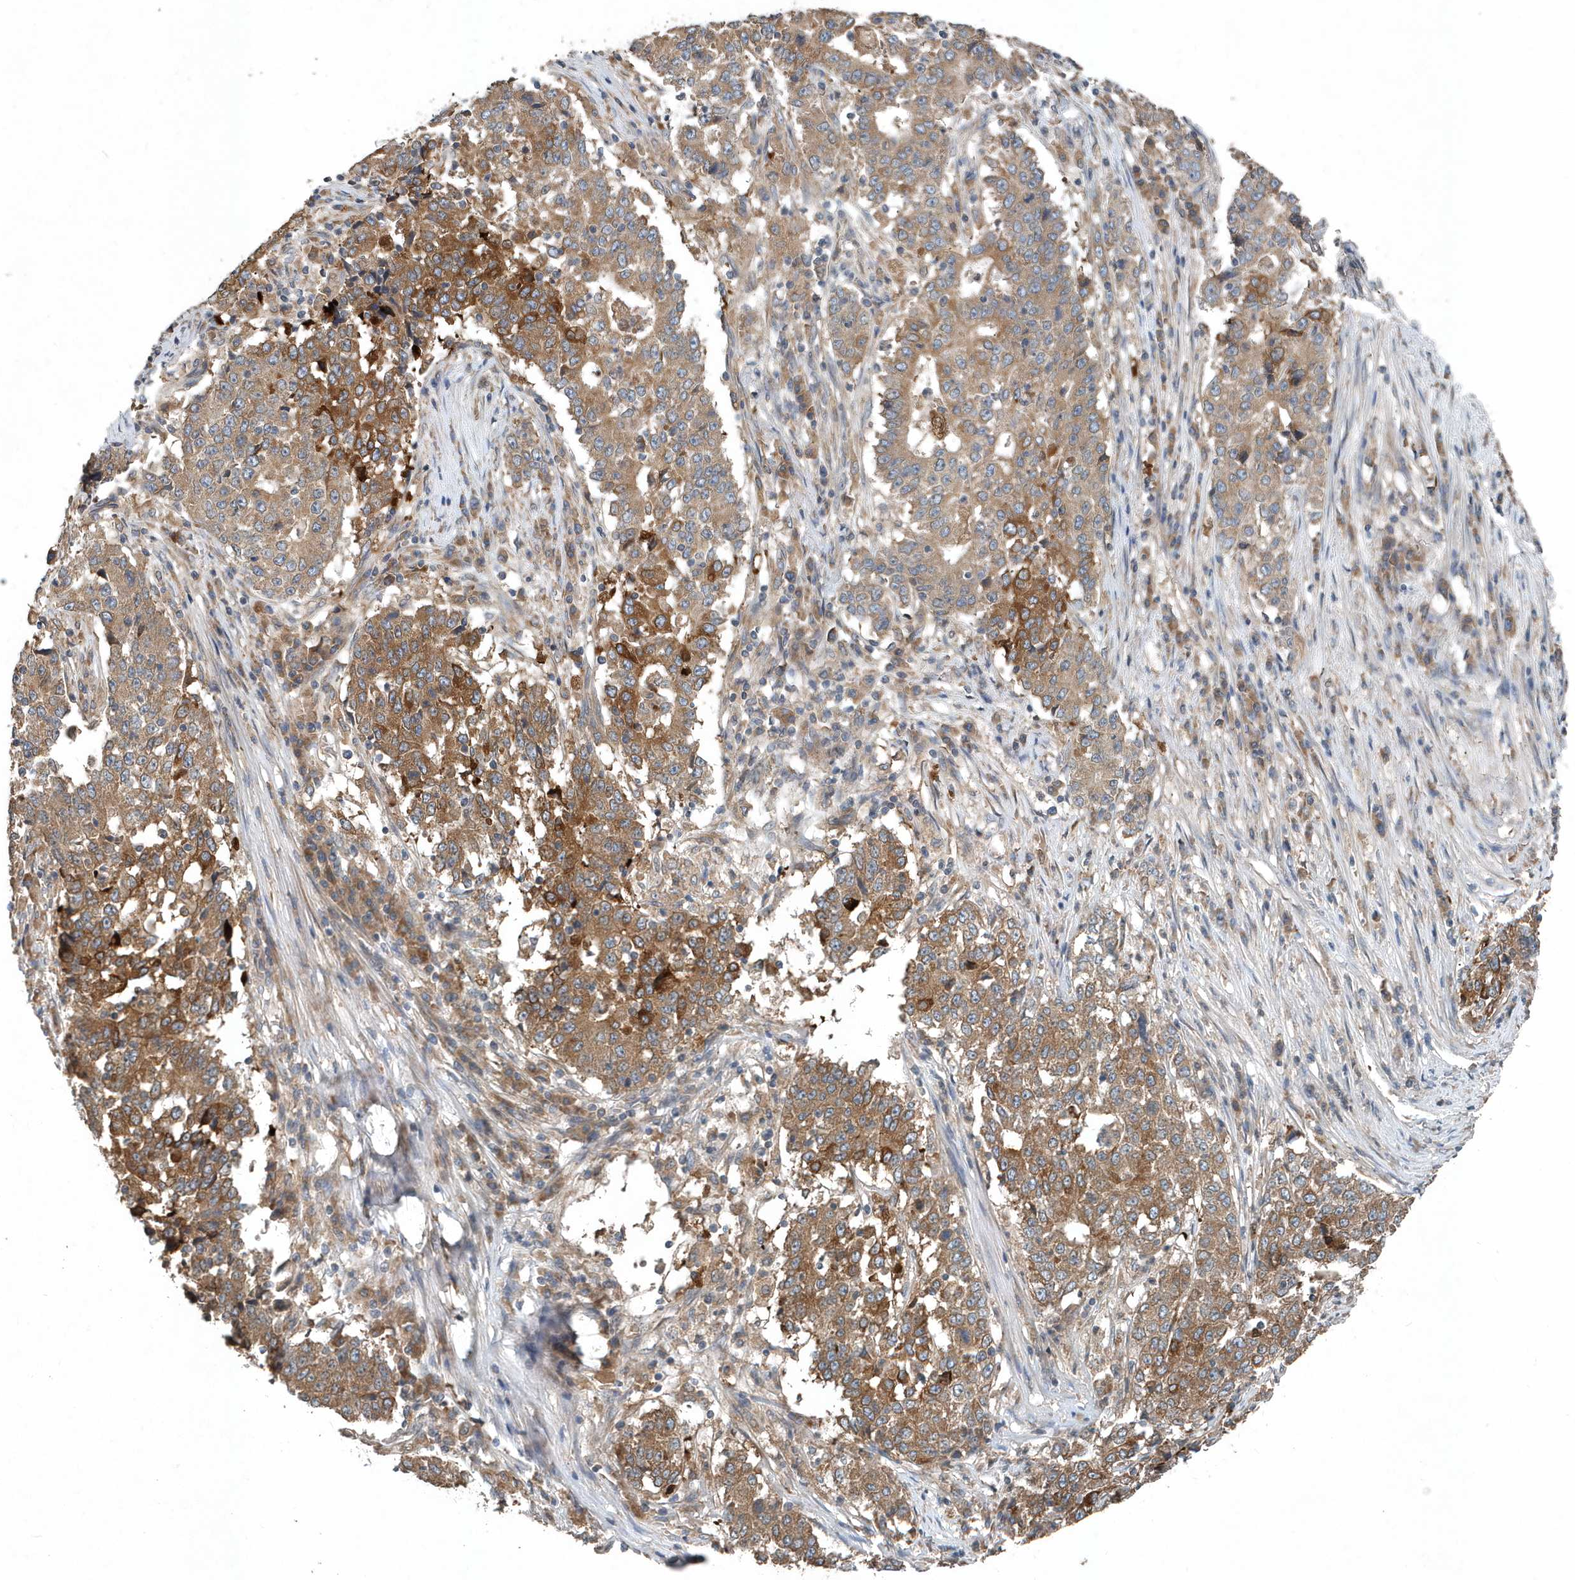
{"staining": {"intensity": "moderate", "quantity": ">75%", "location": "cytoplasmic/membranous"}, "tissue": "stomach cancer", "cell_type": "Tumor cells", "image_type": "cancer", "snomed": [{"axis": "morphology", "description": "Adenocarcinoma, NOS"}, {"axis": "topography", "description": "Stomach"}], "caption": "Protein expression analysis of human stomach cancer (adenocarcinoma) reveals moderate cytoplasmic/membranous expression in about >75% of tumor cells.", "gene": "SCFD2", "patient": {"sex": "male", "age": 59}}